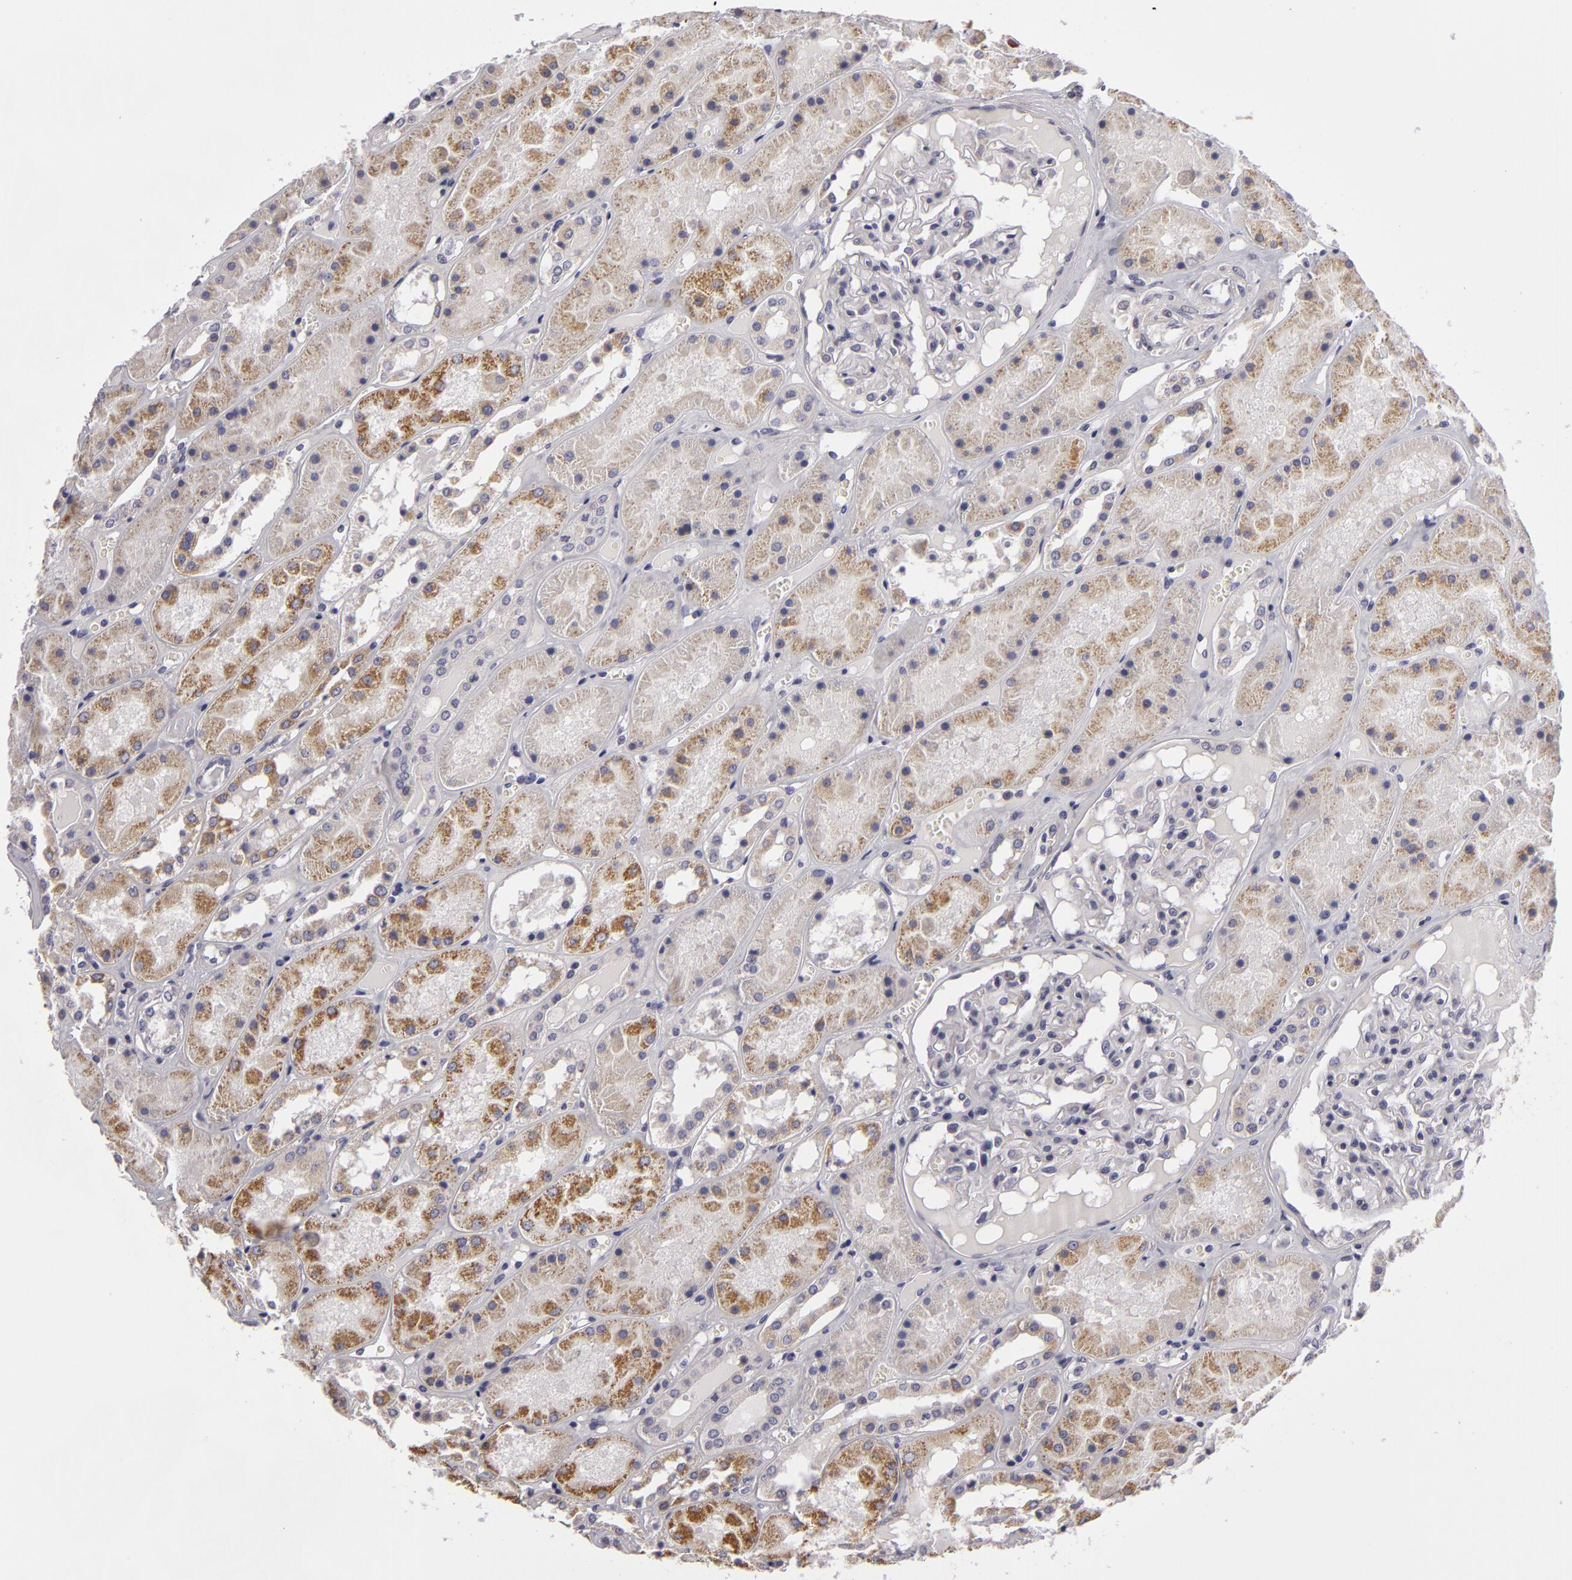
{"staining": {"intensity": "negative", "quantity": "none", "location": "none"}, "tissue": "kidney", "cell_type": "Cells in glomeruli", "image_type": "normal", "snomed": [{"axis": "morphology", "description": "Normal tissue, NOS"}, {"axis": "topography", "description": "Kidney"}], "caption": "The immunohistochemistry (IHC) image has no significant positivity in cells in glomeruli of kidney.", "gene": "ATP2B3", "patient": {"sex": "male", "age": 36}}